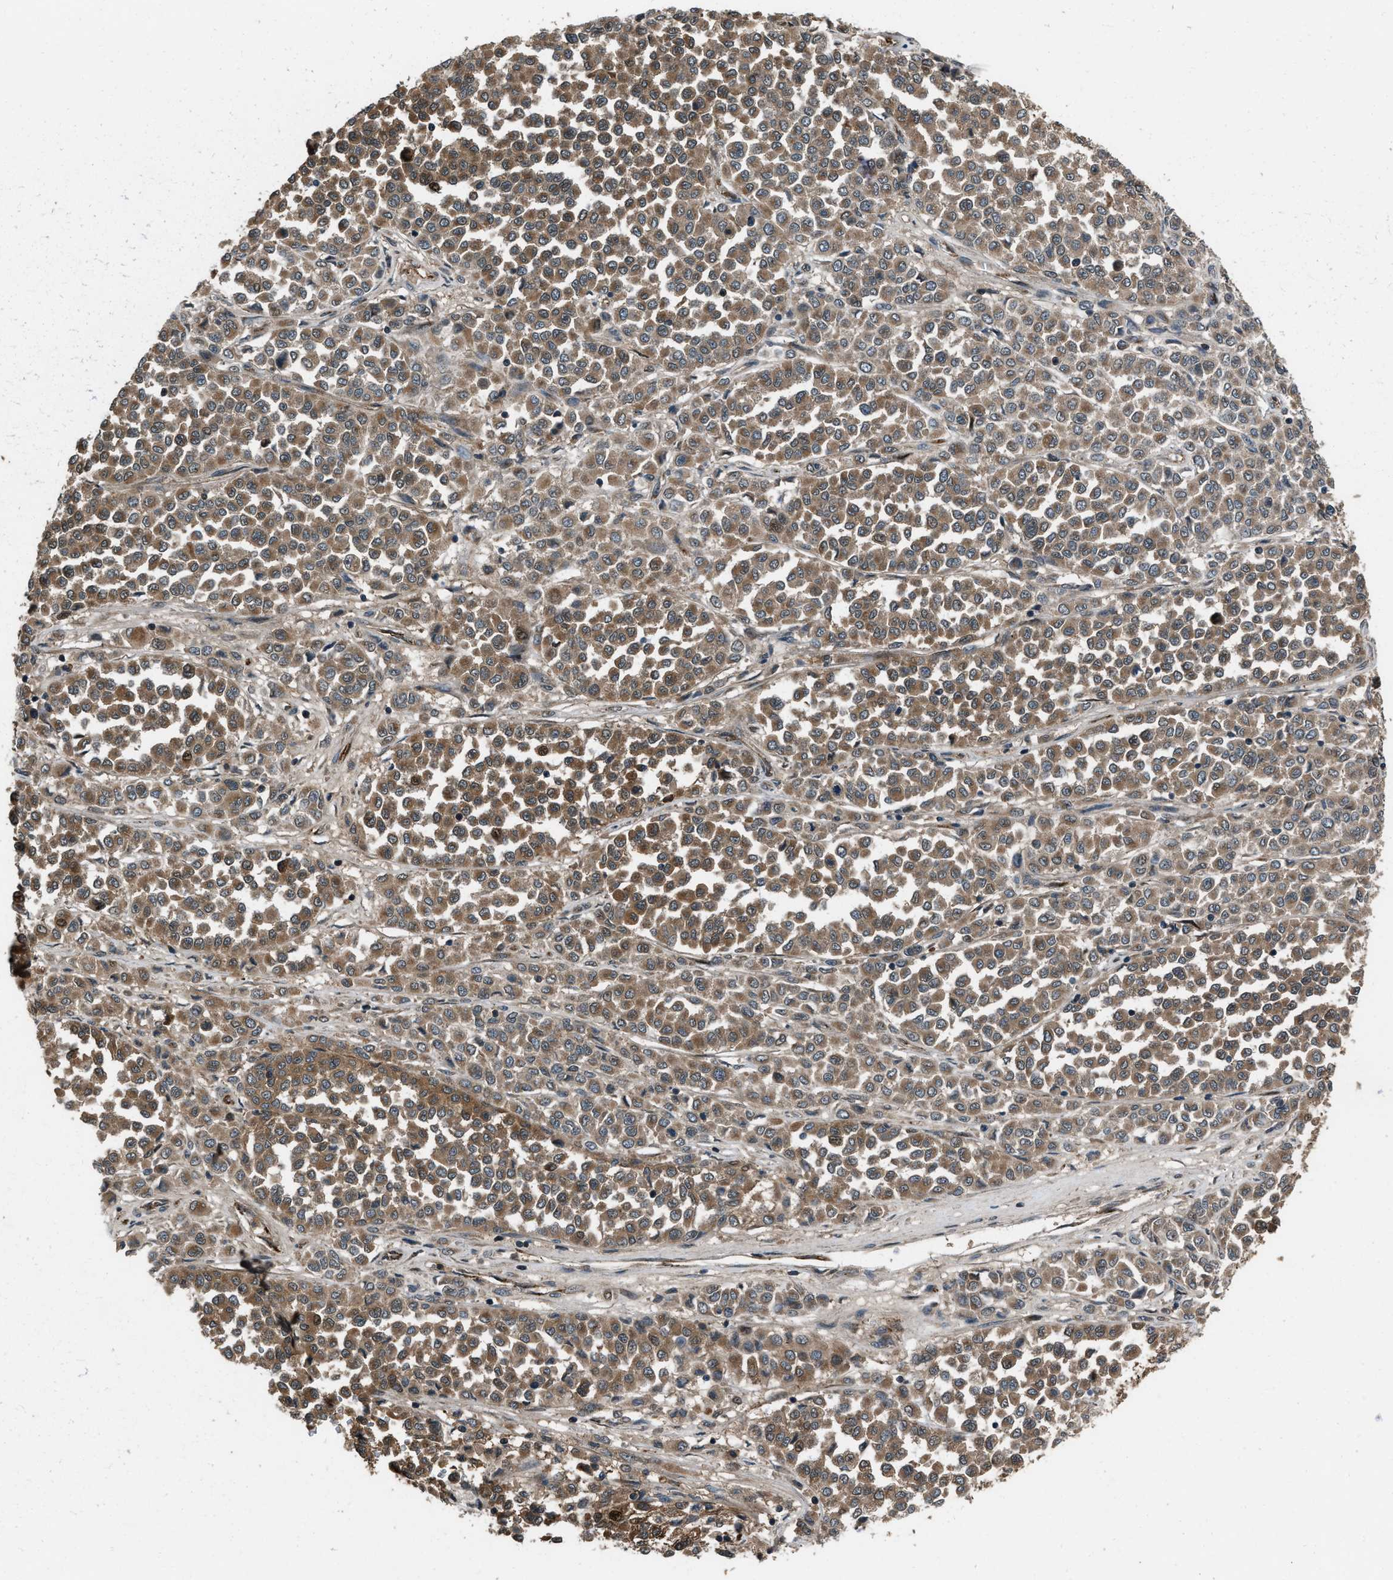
{"staining": {"intensity": "moderate", "quantity": ">75%", "location": "cytoplasmic/membranous"}, "tissue": "melanoma", "cell_type": "Tumor cells", "image_type": "cancer", "snomed": [{"axis": "morphology", "description": "Malignant melanoma, Metastatic site"}, {"axis": "topography", "description": "Pancreas"}], "caption": "Immunohistochemistry (IHC) (DAB (3,3'-diaminobenzidine)) staining of human malignant melanoma (metastatic site) displays moderate cytoplasmic/membranous protein expression in about >75% of tumor cells.", "gene": "IRAK4", "patient": {"sex": "female", "age": 30}}